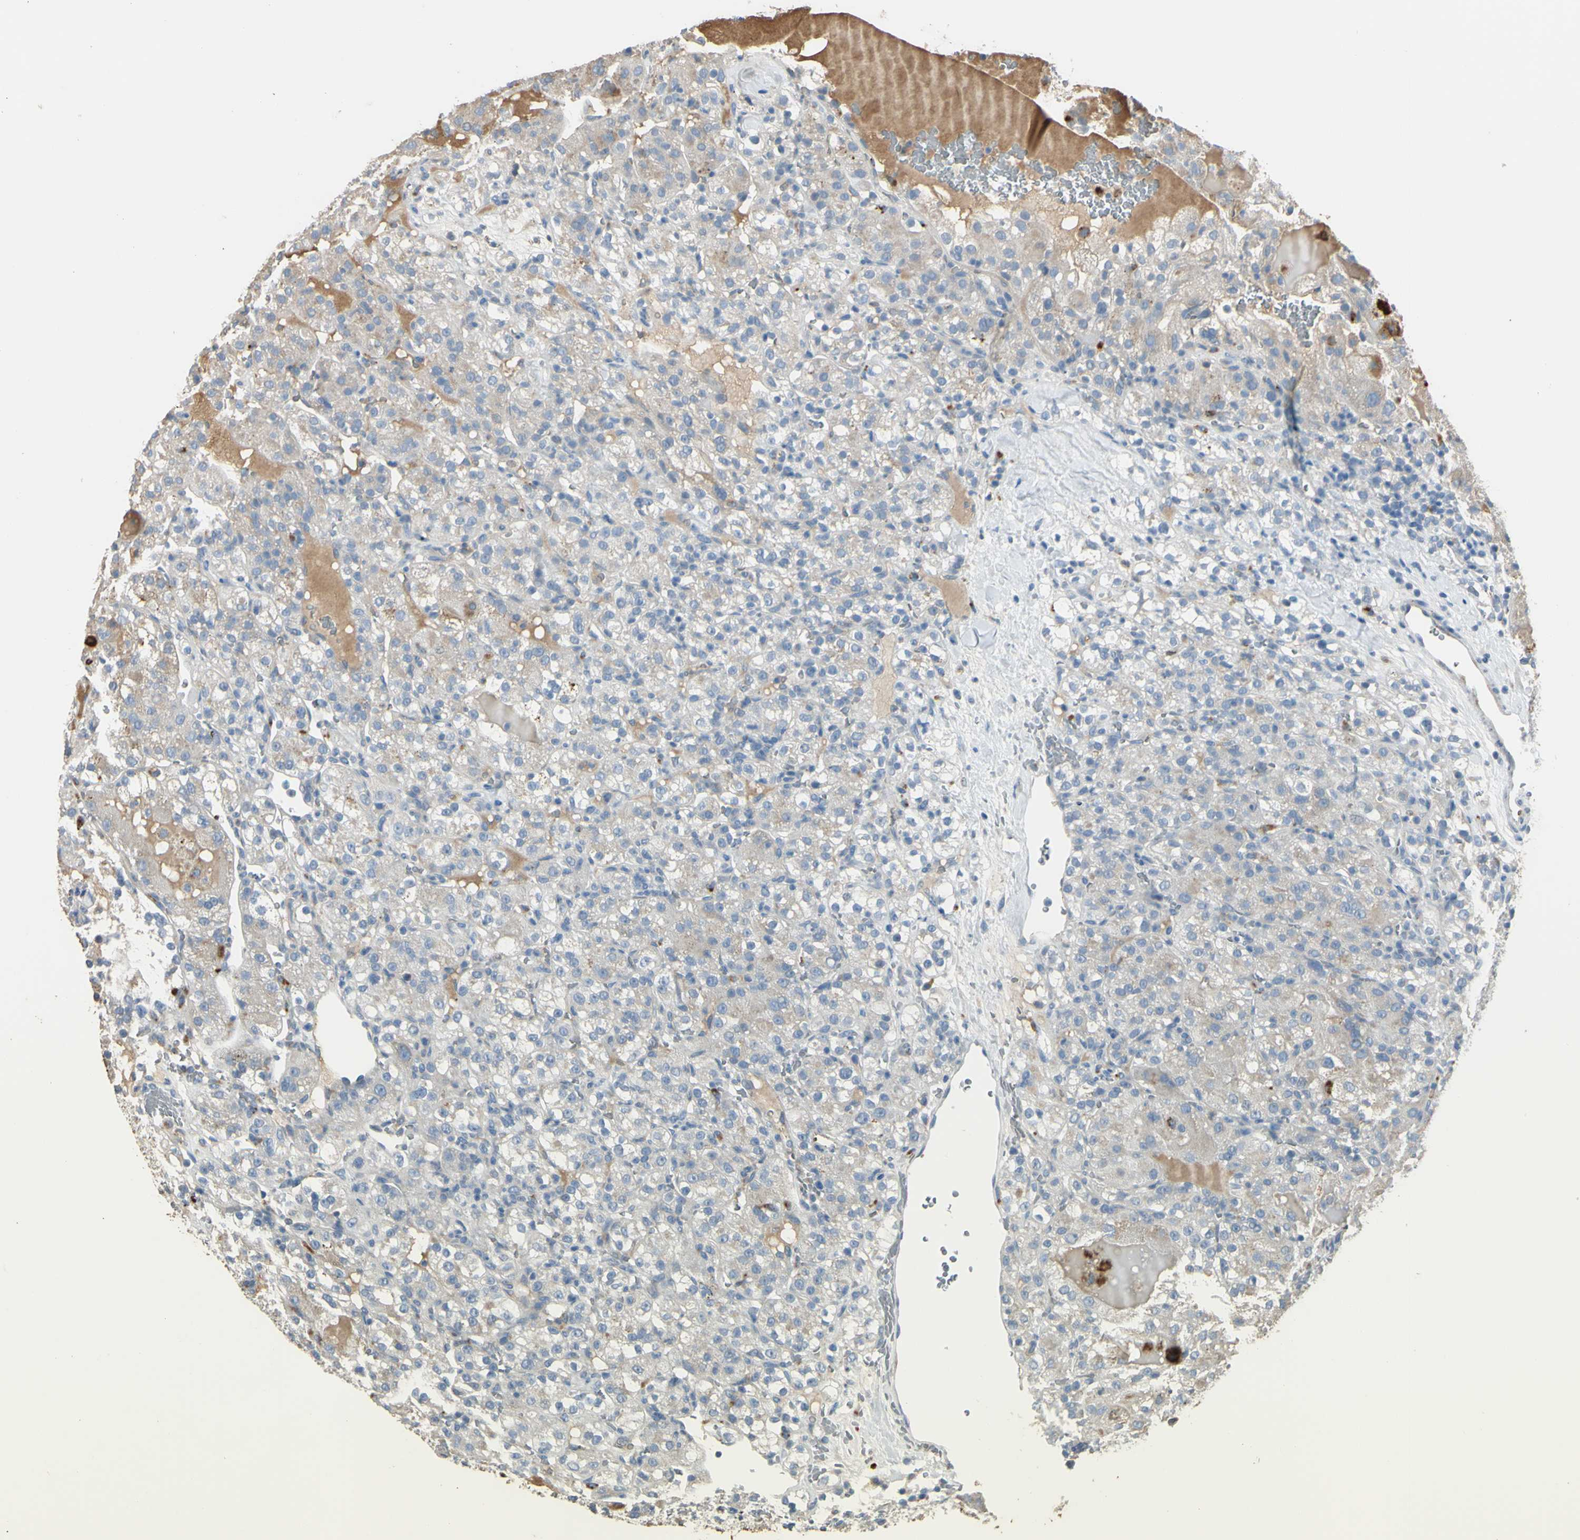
{"staining": {"intensity": "weak", "quantity": ">75%", "location": "cytoplasmic/membranous"}, "tissue": "renal cancer", "cell_type": "Tumor cells", "image_type": "cancer", "snomed": [{"axis": "morphology", "description": "Normal tissue, NOS"}, {"axis": "morphology", "description": "Adenocarcinoma, NOS"}, {"axis": "topography", "description": "Kidney"}], "caption": "Immunohistochemistry staining of adenocarcinoma (renal), which exhibits low levels of weak cytoplasmic/membranous staining in approximately >75% of tumor cells indicating weak cytoplasmic/membranous protein positivity. The staining was performed using DAB (brown) for protein detection and nuclei were counterstained in hematoxylin (blue).", "gene": "ANGPTL1", "patient": {"sex": "male", "age": 61}}